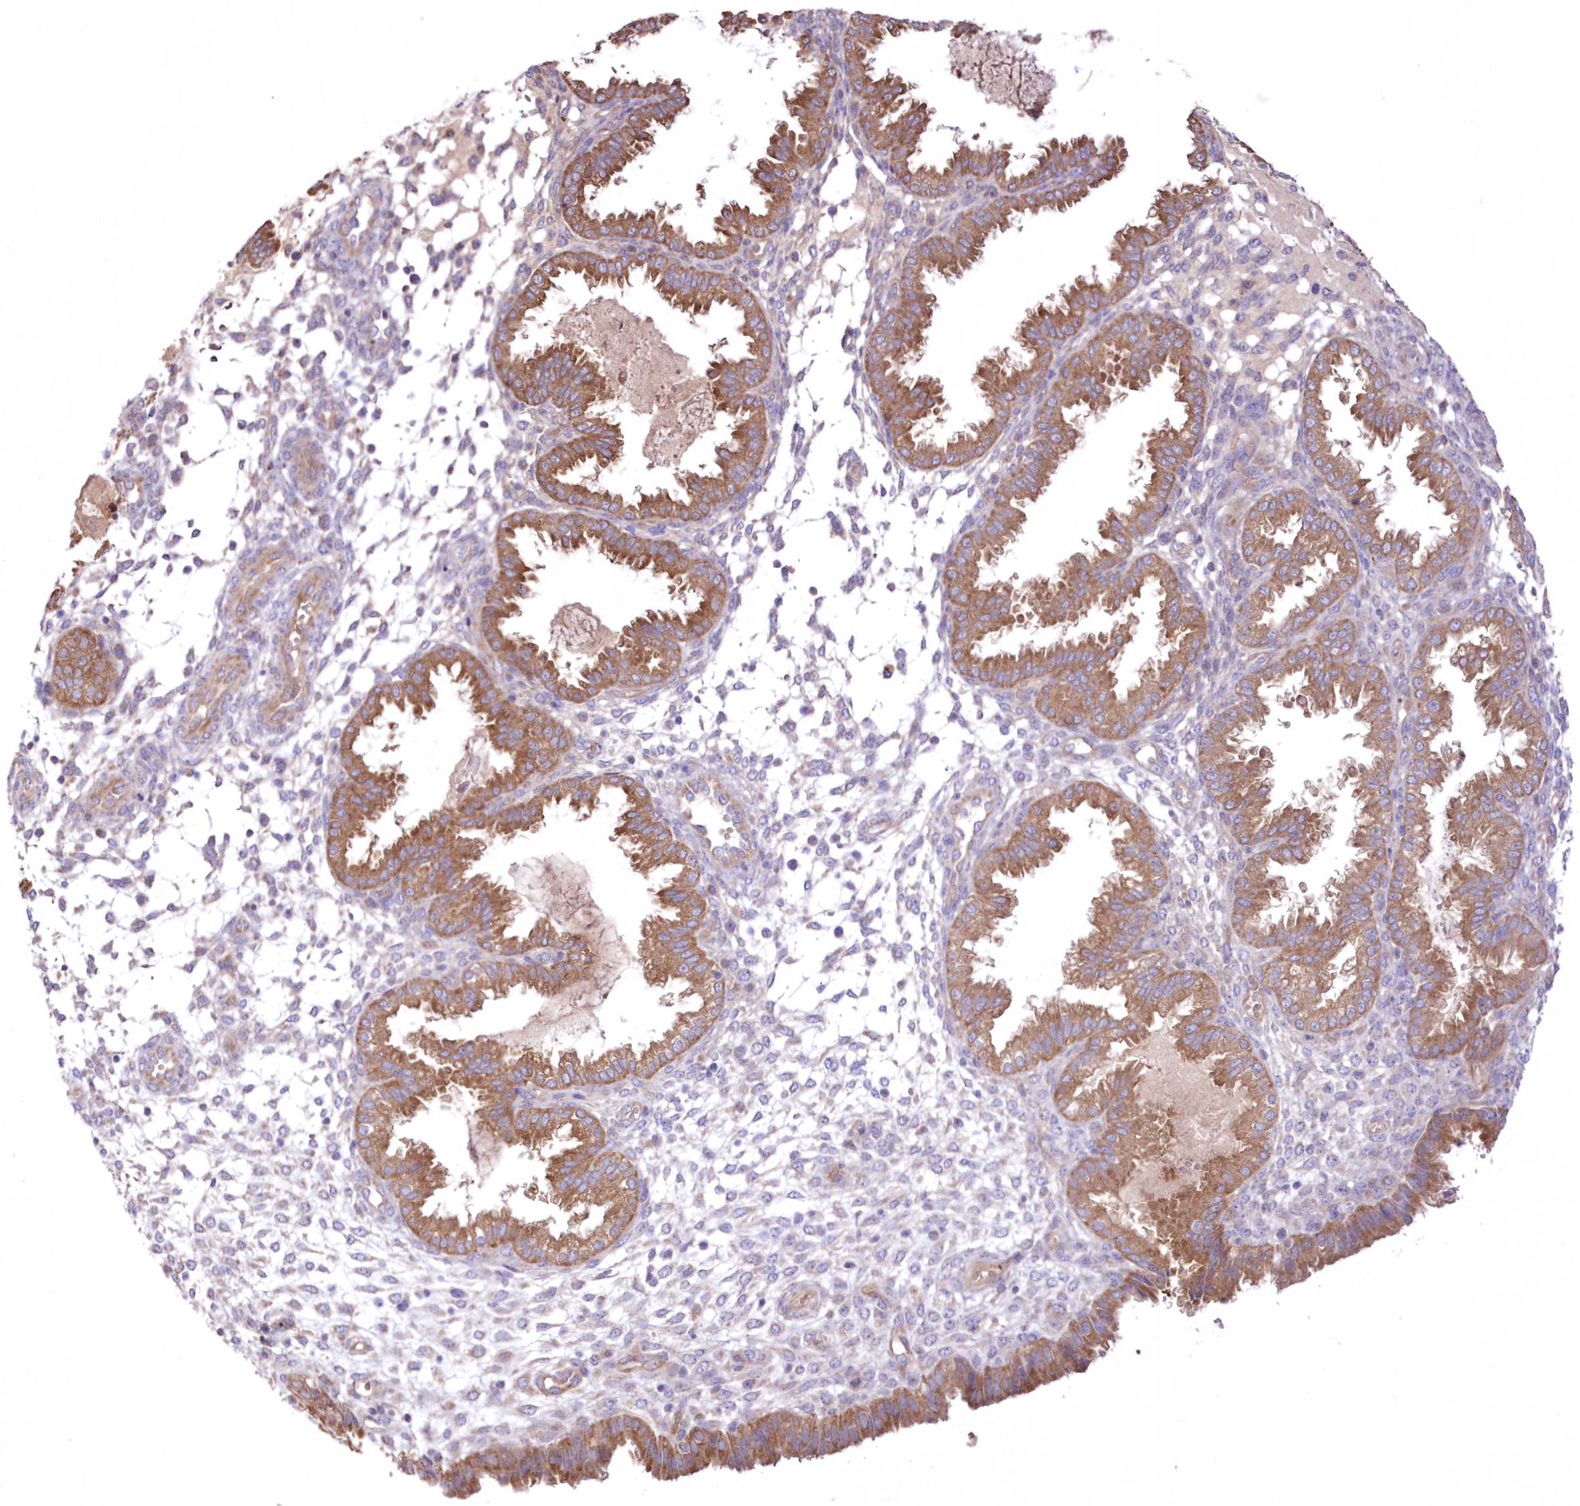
{"staining": {"intensity": "negative", "quantity": "none", "location": "none"}, "tissue": "endometrium", "cell_type": "Cells in endometrial stroma", "image_type": "normal", "snomed": [{"axis": "morphology", "description": "Normal tissue, NOS"}, {"axis": "topography", "description": "Endometrium"}], "caption": "There is no significant positivity in cells in endometrial stroma of endometrium. (Stains: DAB (3,3'-diaminobenzidine) IHC with hematoxylin counter stain, Microscopy: brightfield microscopy at high magnification).", "gene": "FCHO2", "patient": {"sex": "female", "age": 33}}